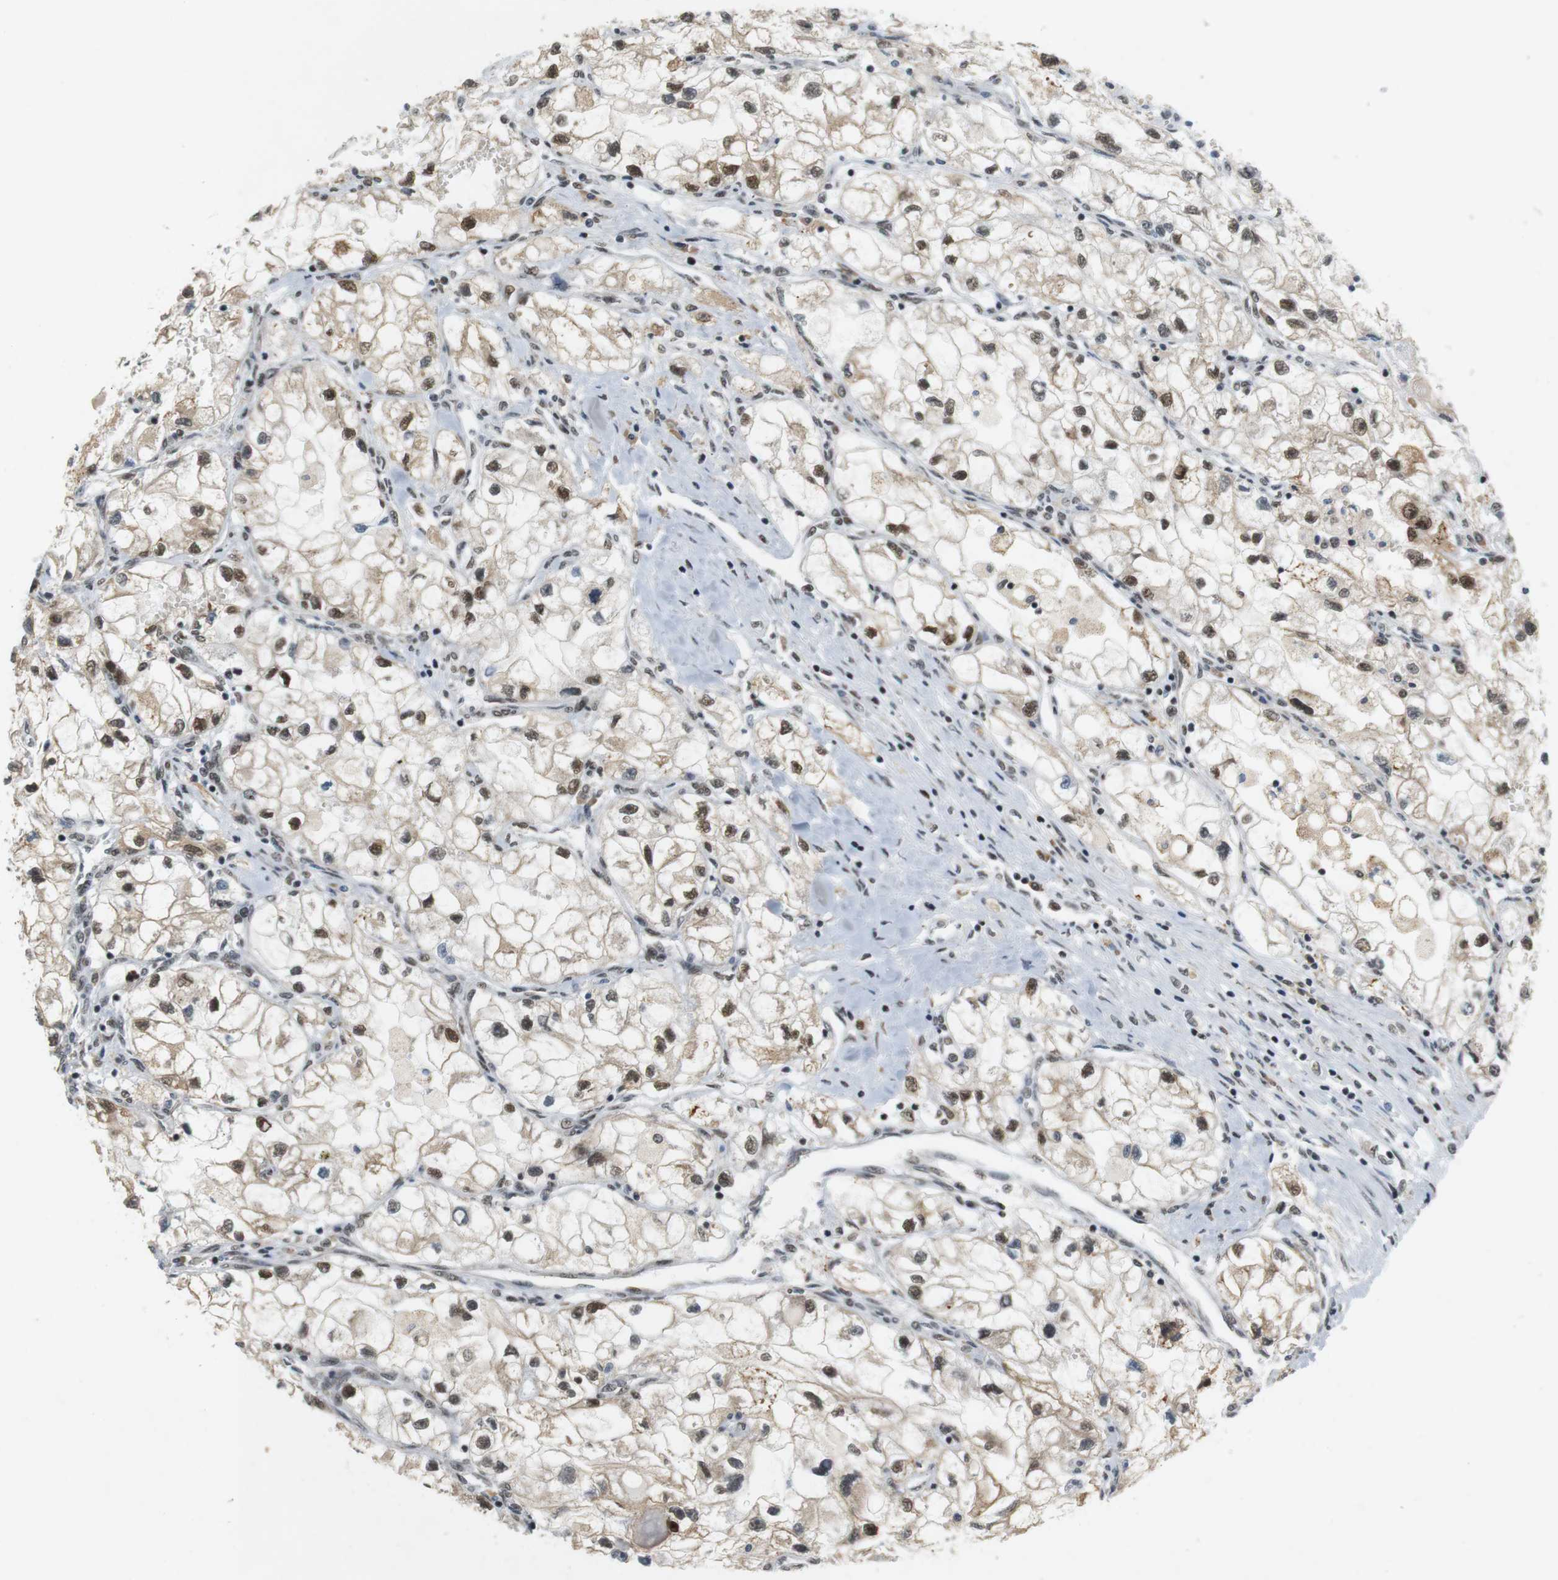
{"staining": {"intensity": "moderate", "quantity": ">75%", "location": "nuclear"}, "tissue": "renal cancer", "cell_type": "Tumor cells", "image_type": "cancer", "snomed": [{"axis": "morphology", "description": "Adenocarcinoma, NOS"}, {"axis": "topography", "description": "Kidney"}], "caption": "A histopathology image showing moderate nuclear positivity in about >75% of tumor cells in adenocarcinoma (renal), as visualized by brown immunohistochemical staining.", "gene": "RNF38", "patient": {"sex": "female", "age": 70}}